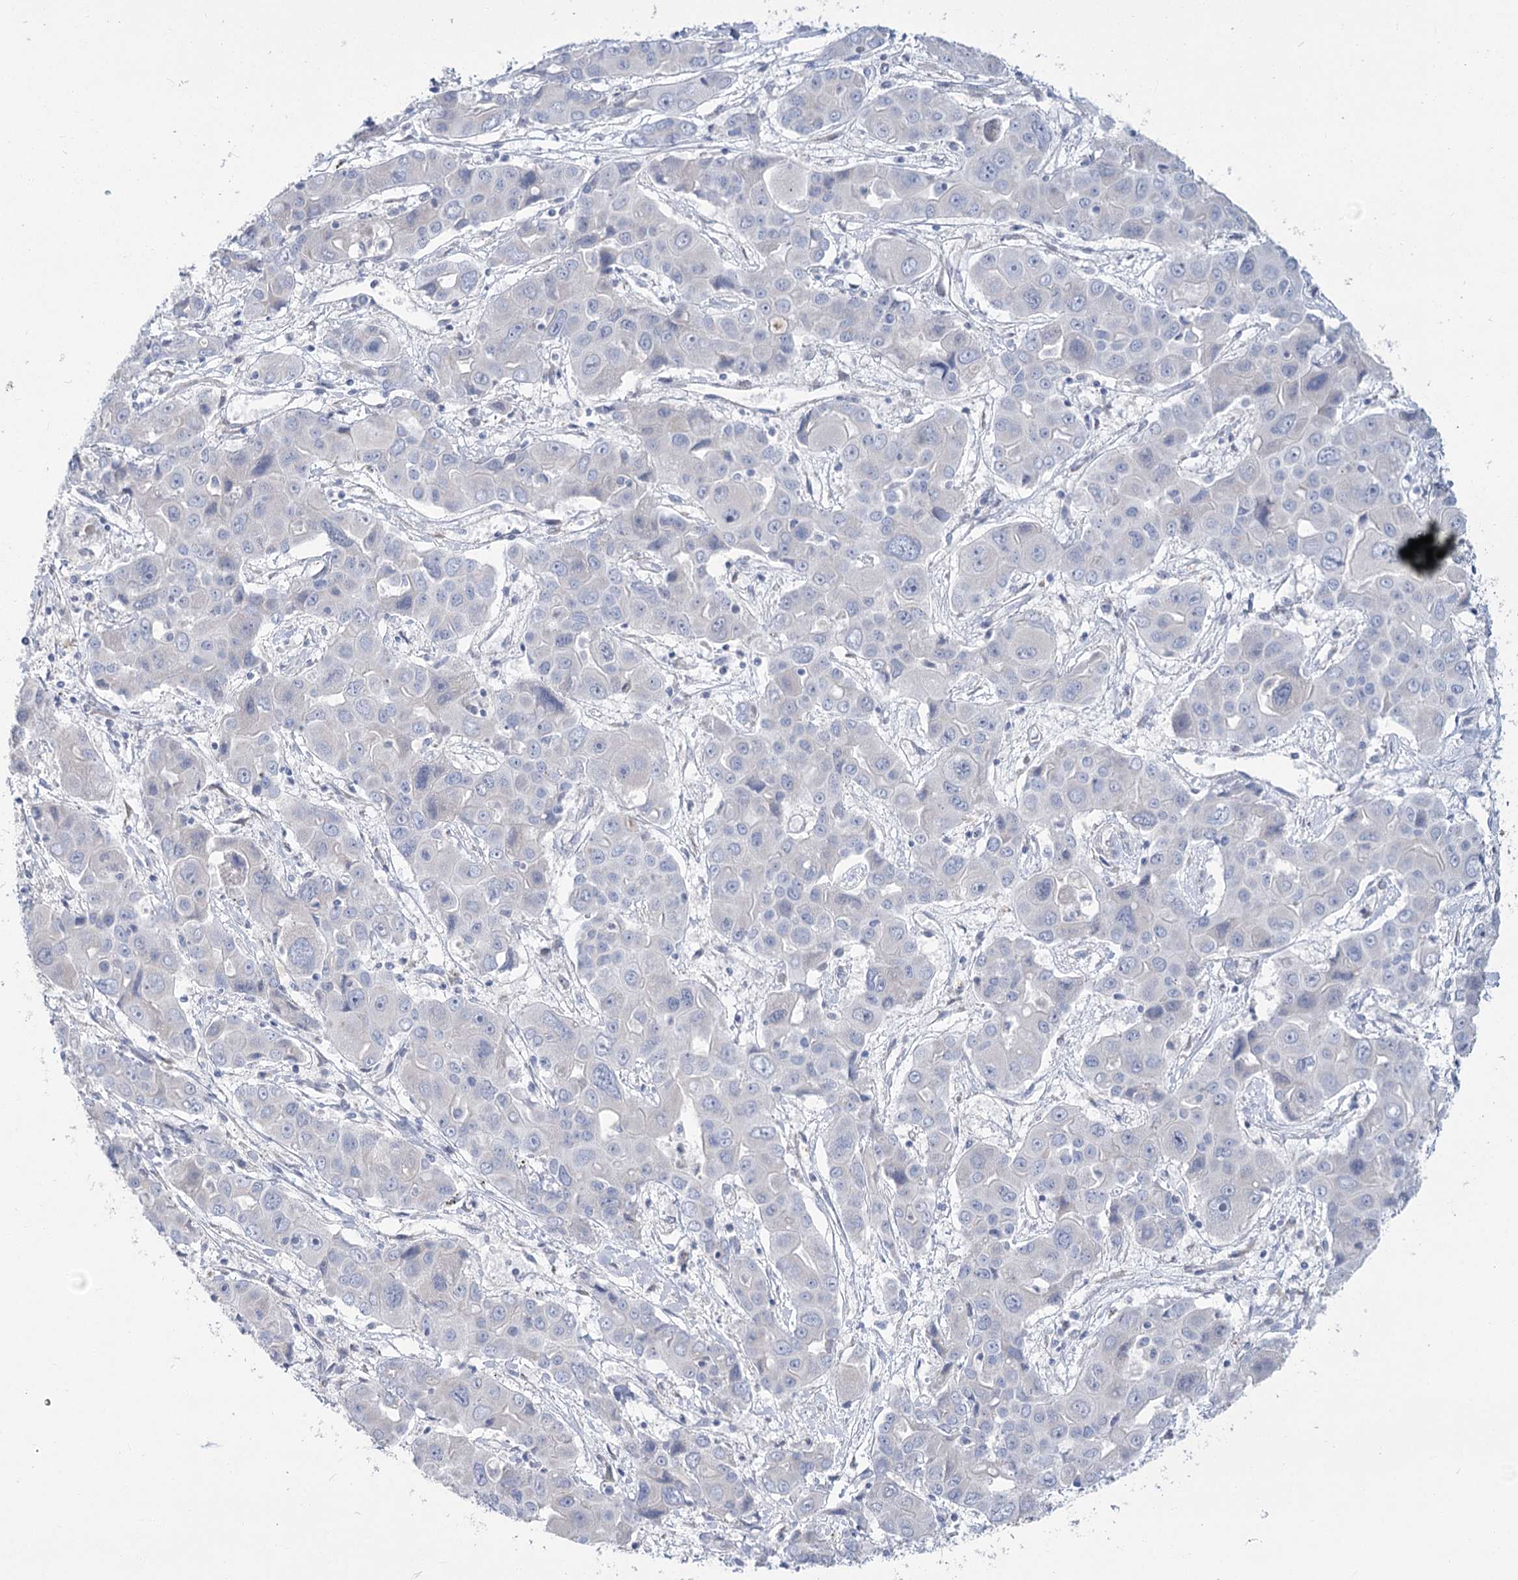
{"staining": {"intensity": "negative", "quantity": "none", "location": "none"}, "tissue": "liver cancer", "cell_type": "Tumor cells", "image_type": "cancer", "snomed": [{"axis": "morphology", "description": "Cholangiocarcinoma"}, {"axis": "topography", "description": "Liver"}], "caption": "Tumor cells show no significant positivity in liver cholangiocarcinoma. (DAB (3,3'-diaminobenzidine) immunohistochemistry visualized using brightfield microscopy, high magnification).", "gene": "SLC9A3", "patient": {"sex": "male", "age": 67}}